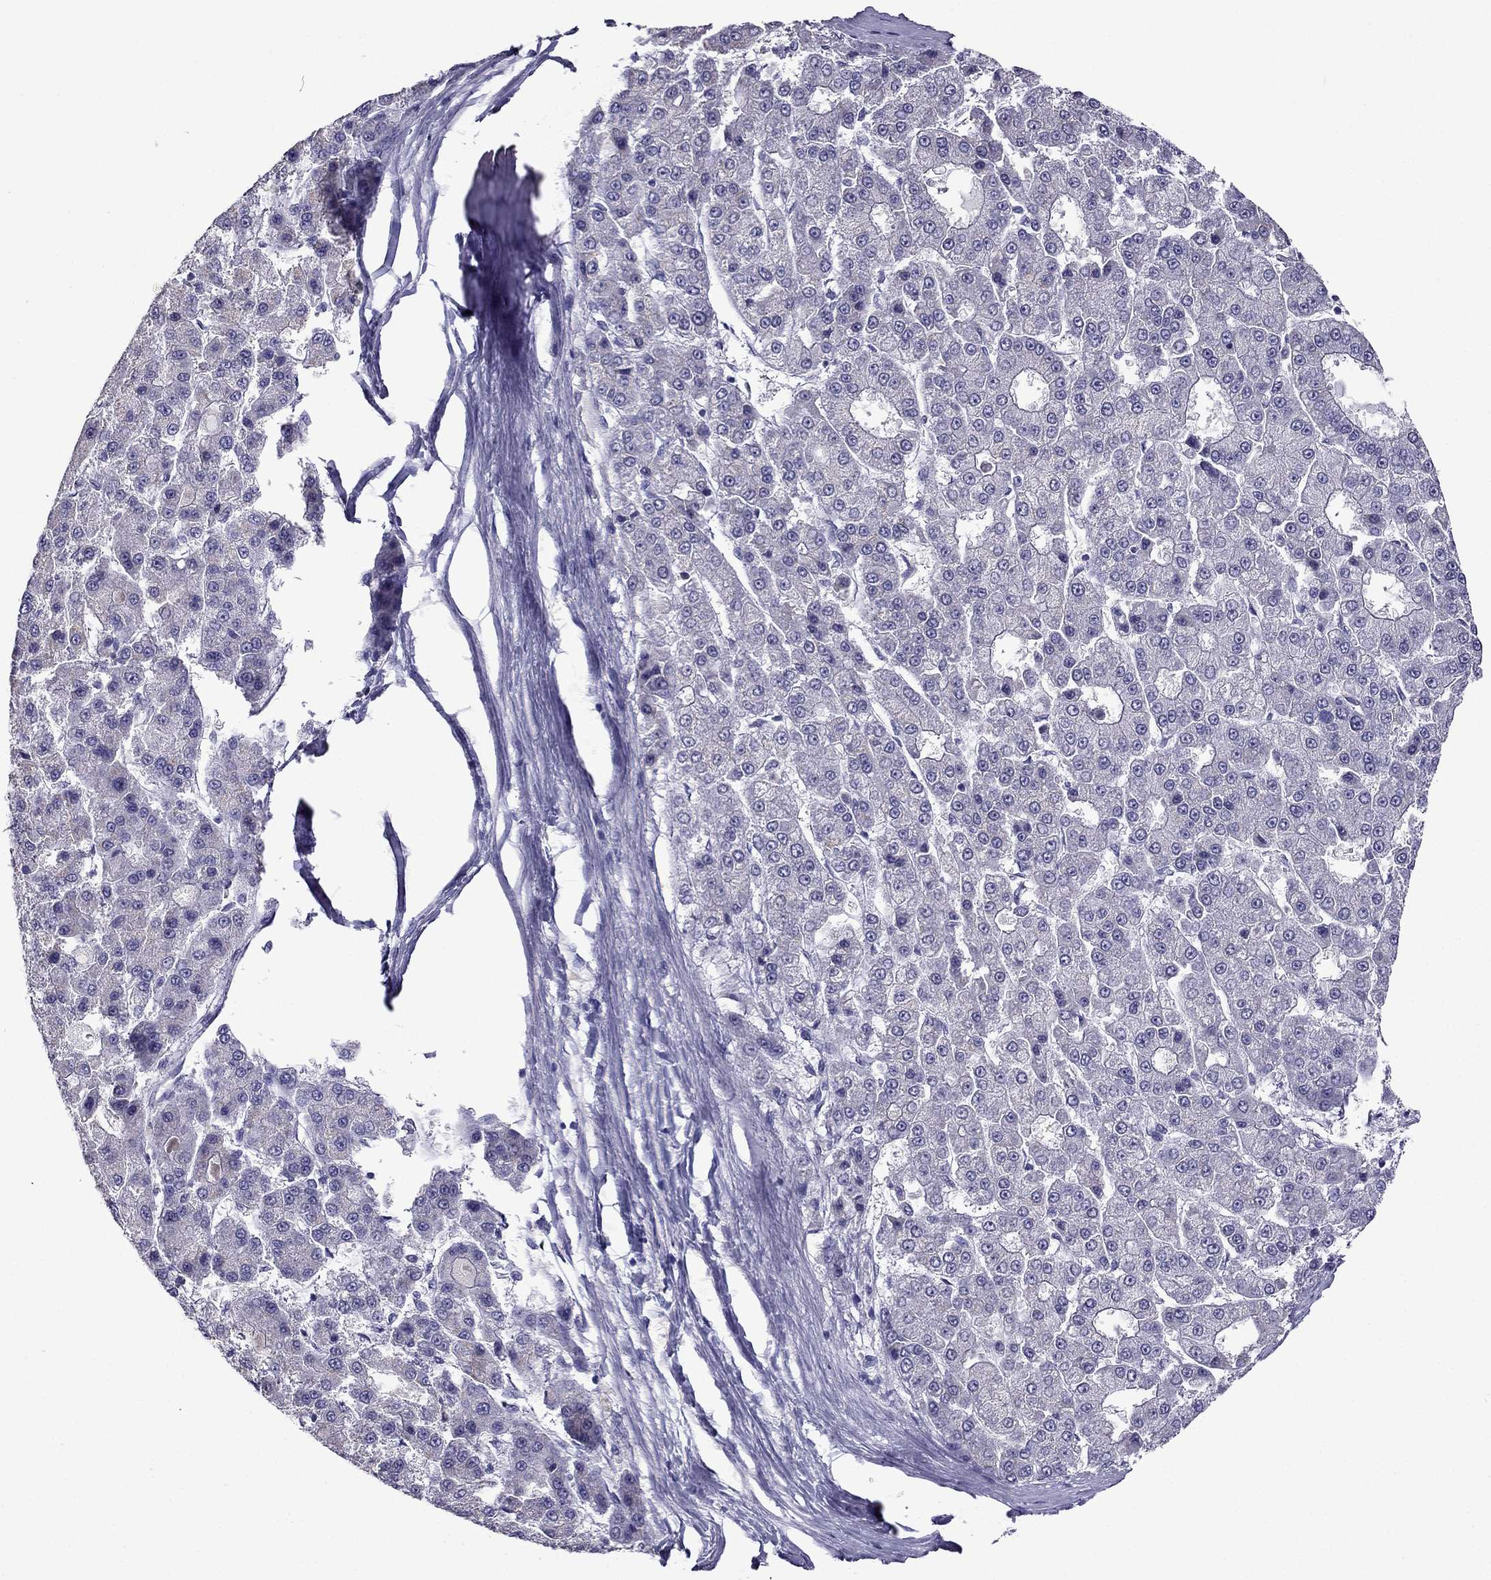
{"staining": {"intensity": "negative", "quantity": "none", "location": "none"}, "tissue": "liver cancer", "cell_type": "Tumor cells", "image_type": "cancer", "snomed": [{"axis": "morphology", "description": "Carcinoma, Hepatocellular, NOS"}, {"axis": "topography", "description": "Liver"}], "caption": "An image of human liver cancer (hepatocellular carcinoma) is negative for staining in tumor cells. Brightfield microscopy of immunohistochemistry (IHC) stained with DAB (3,3'-diaminobenzidine) (brown) and hematoxylin (blue), captured at high magnification.", "gene": "MYLK3", "patient": {"sex": "male", "age": 70}}